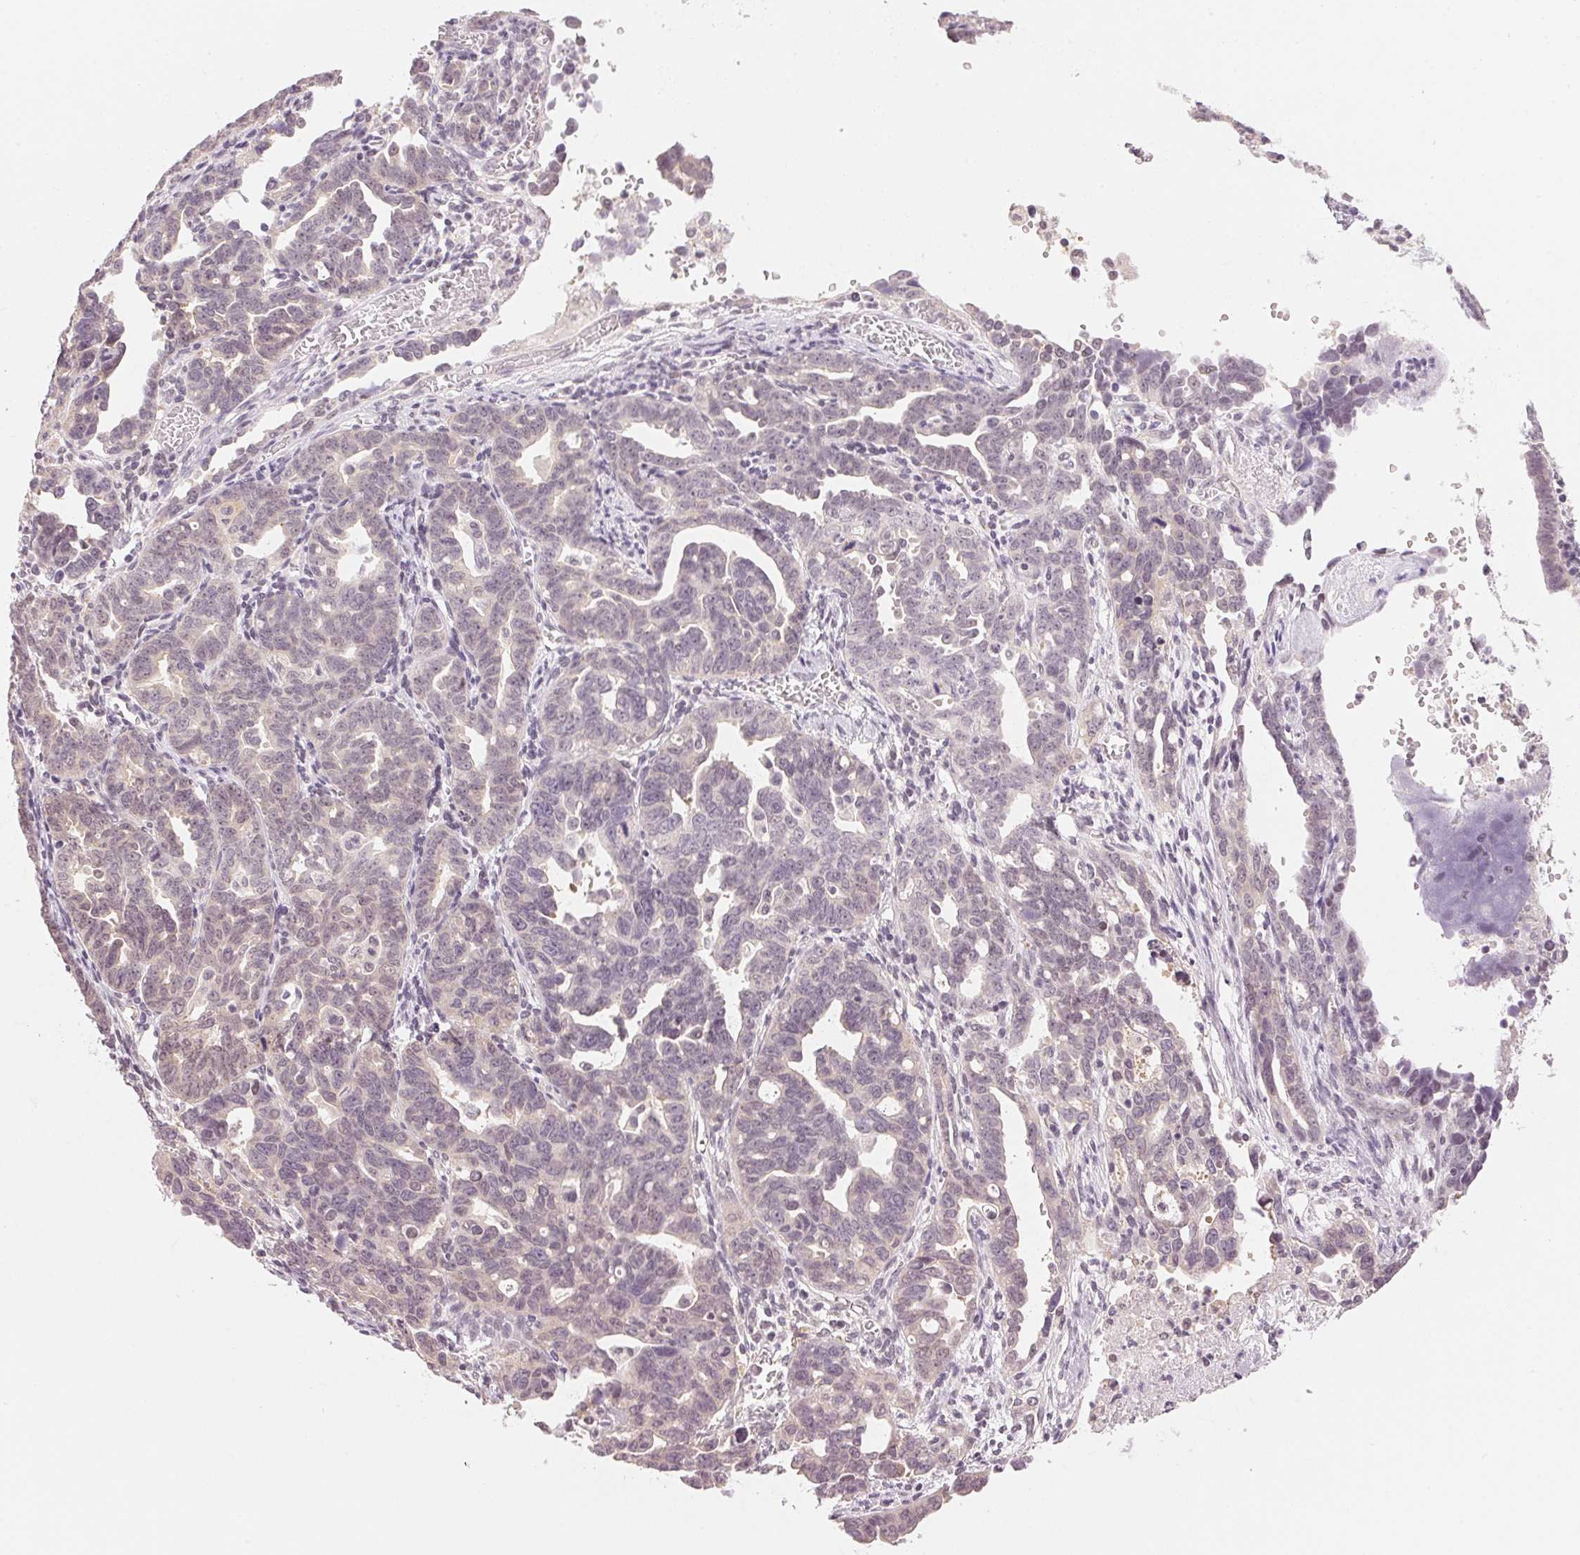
{"staining": {"intensity": "weak", "quantity": "<25%", "location": "cytoplasmic/membranous,nuclear"}, "tissue": "ovarian cancer", "cell_type": "Tumor cells", "image_type": "cancer", "snomed": [{"axis": "morphology", "description": "Cystadenocarcinoma, serous, NOS"}, {"axis": "topography", "description": "Ovary"}], "caption": "DAB (3,3'-diaminobenzidine) immunohistochemical staining of ovarian cancer exhibits no significant expression in tumor cells.", "gene": "KPRP", "patient": {"sex": "female", "age": 69}}